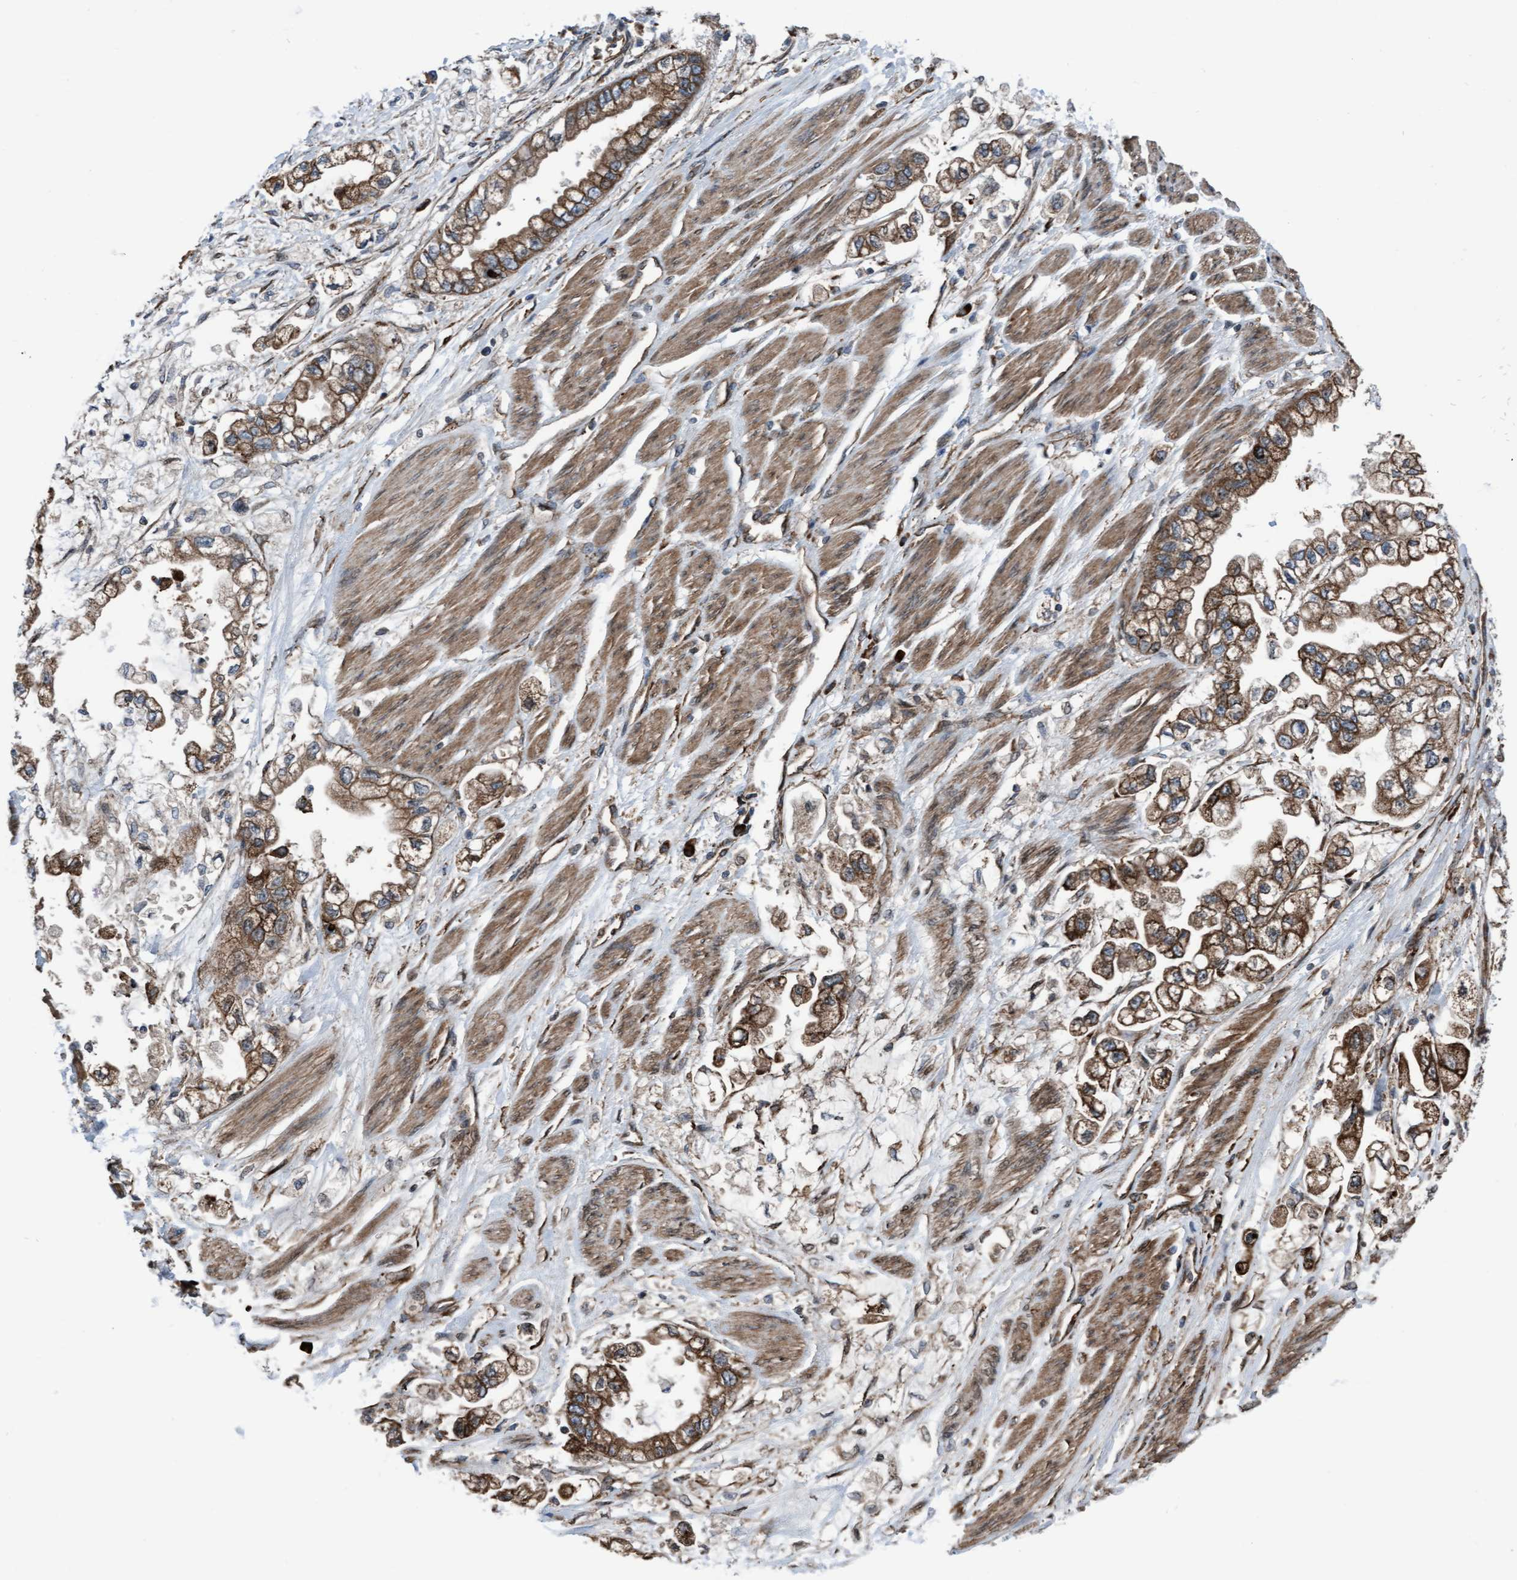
{"staining": {"intensity": "strong", "quantity": ">75%", "location": "cytoplasmic/membranous"}, "tissue": "stomach cancer", "cell_type": "Tumor cells", "image_type": "cancer", "snomed": [{"axis": "morphology", "description": "Normal tissue, NOS"}, {"axis": "morphology", "description": "Adenocarcinoma, NOS"}, {"axis": "topography", "description": "Stomach"}], "caption": "Strong cytoplasmic/membranous staining is present in about >75% of tumor cells in stomach adenocarcinoma. (DAB IHC with brightfield microscopy, high magnification).", "gene": "RAP1GAP2", "patient": {"sex": "male", "age": 62}}